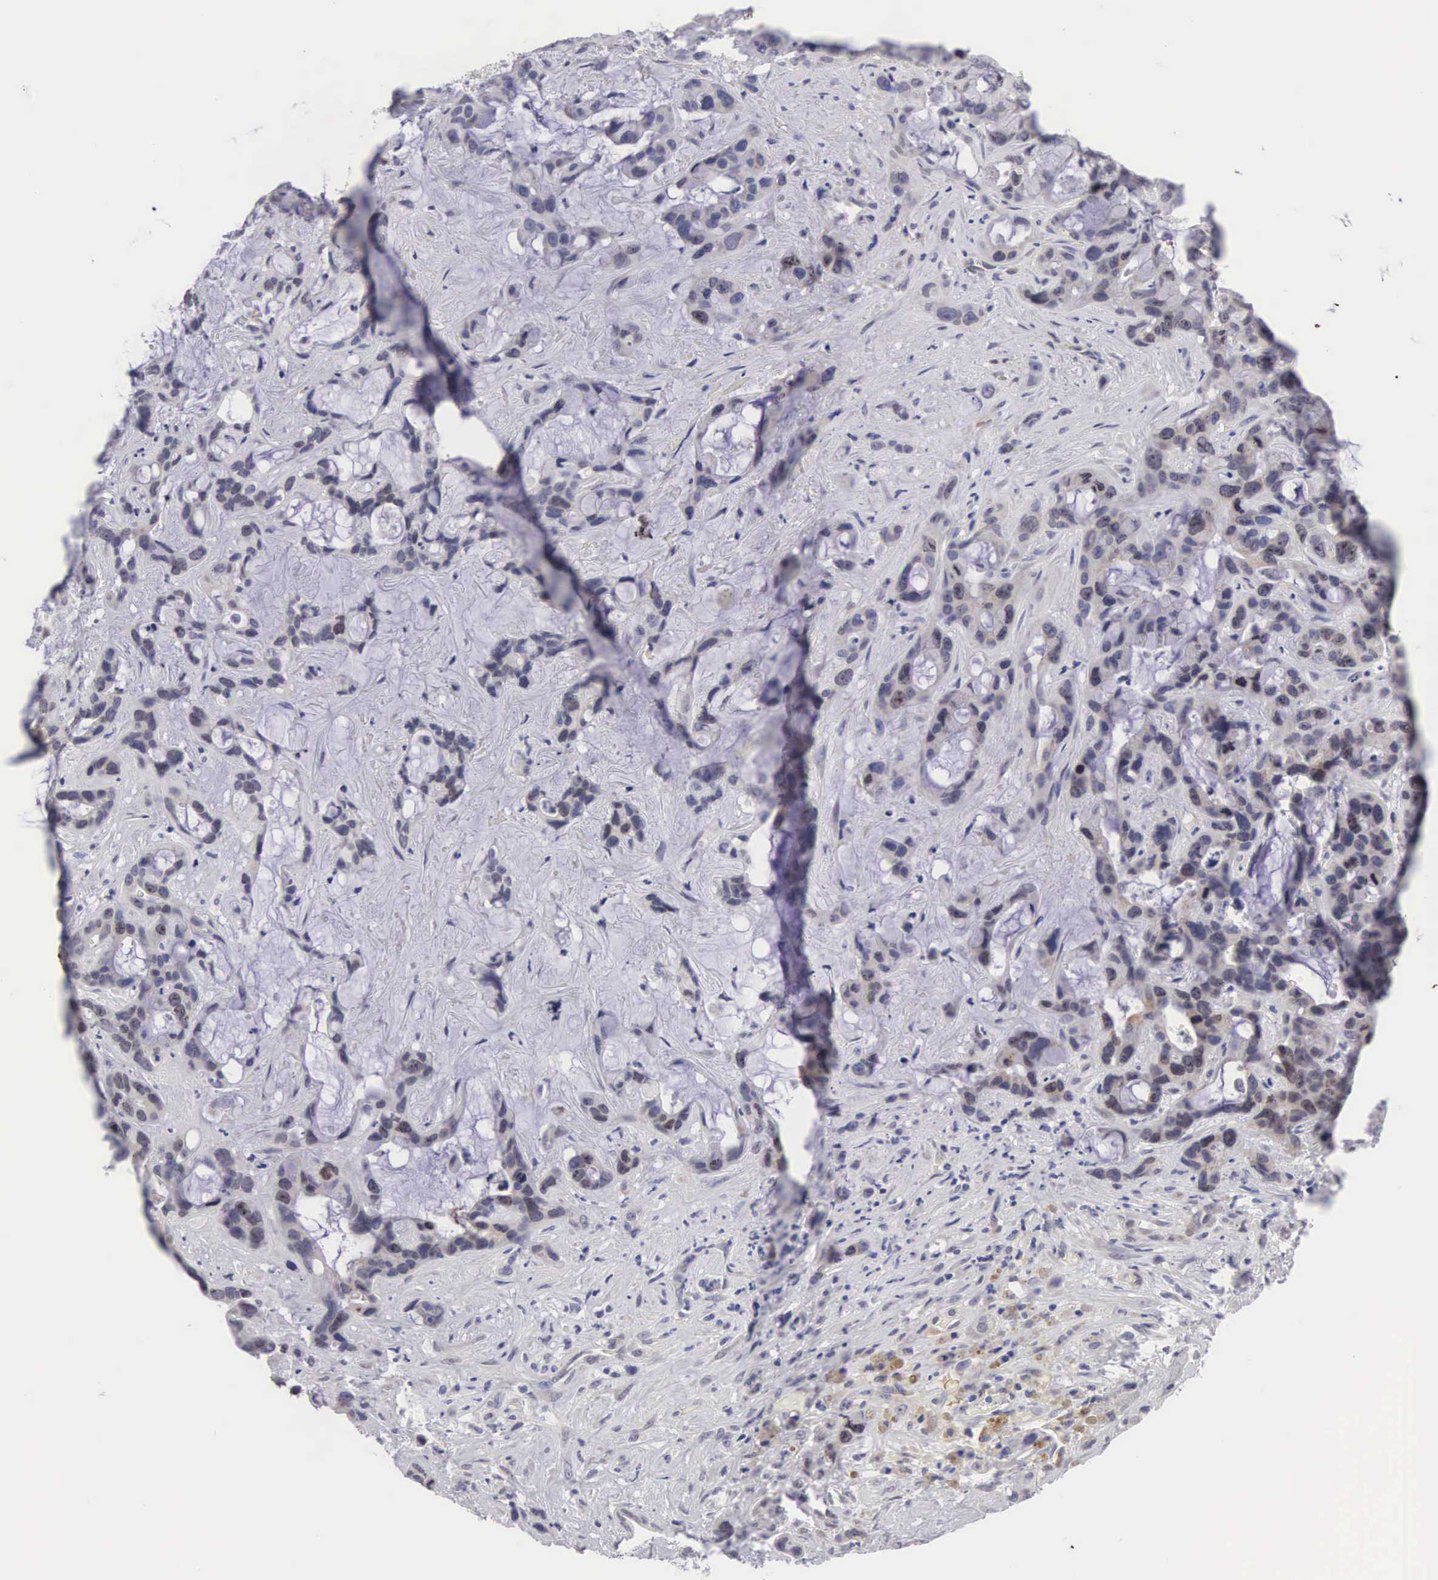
{"staining": {"intensity": "negative", "quantity": "none", "location": "none"}, "tissue": "liver cancer", "cell_type": "Tumor cells", "image_type": "cancer", "snomed": [{"axis": "morphology", "description": "Cholangiocarcinoma"}, {"axis": "topography", "description": "Liver"}], "caption": "This micrograph is of cholangiocarcinoma (liver) stained with IHC to label a protein in brown with the nuclei are counter-stained blue. There is no staining in tumor cells.", "gene": "SOX11", "patient": {"sex": "female", "age": 65}}